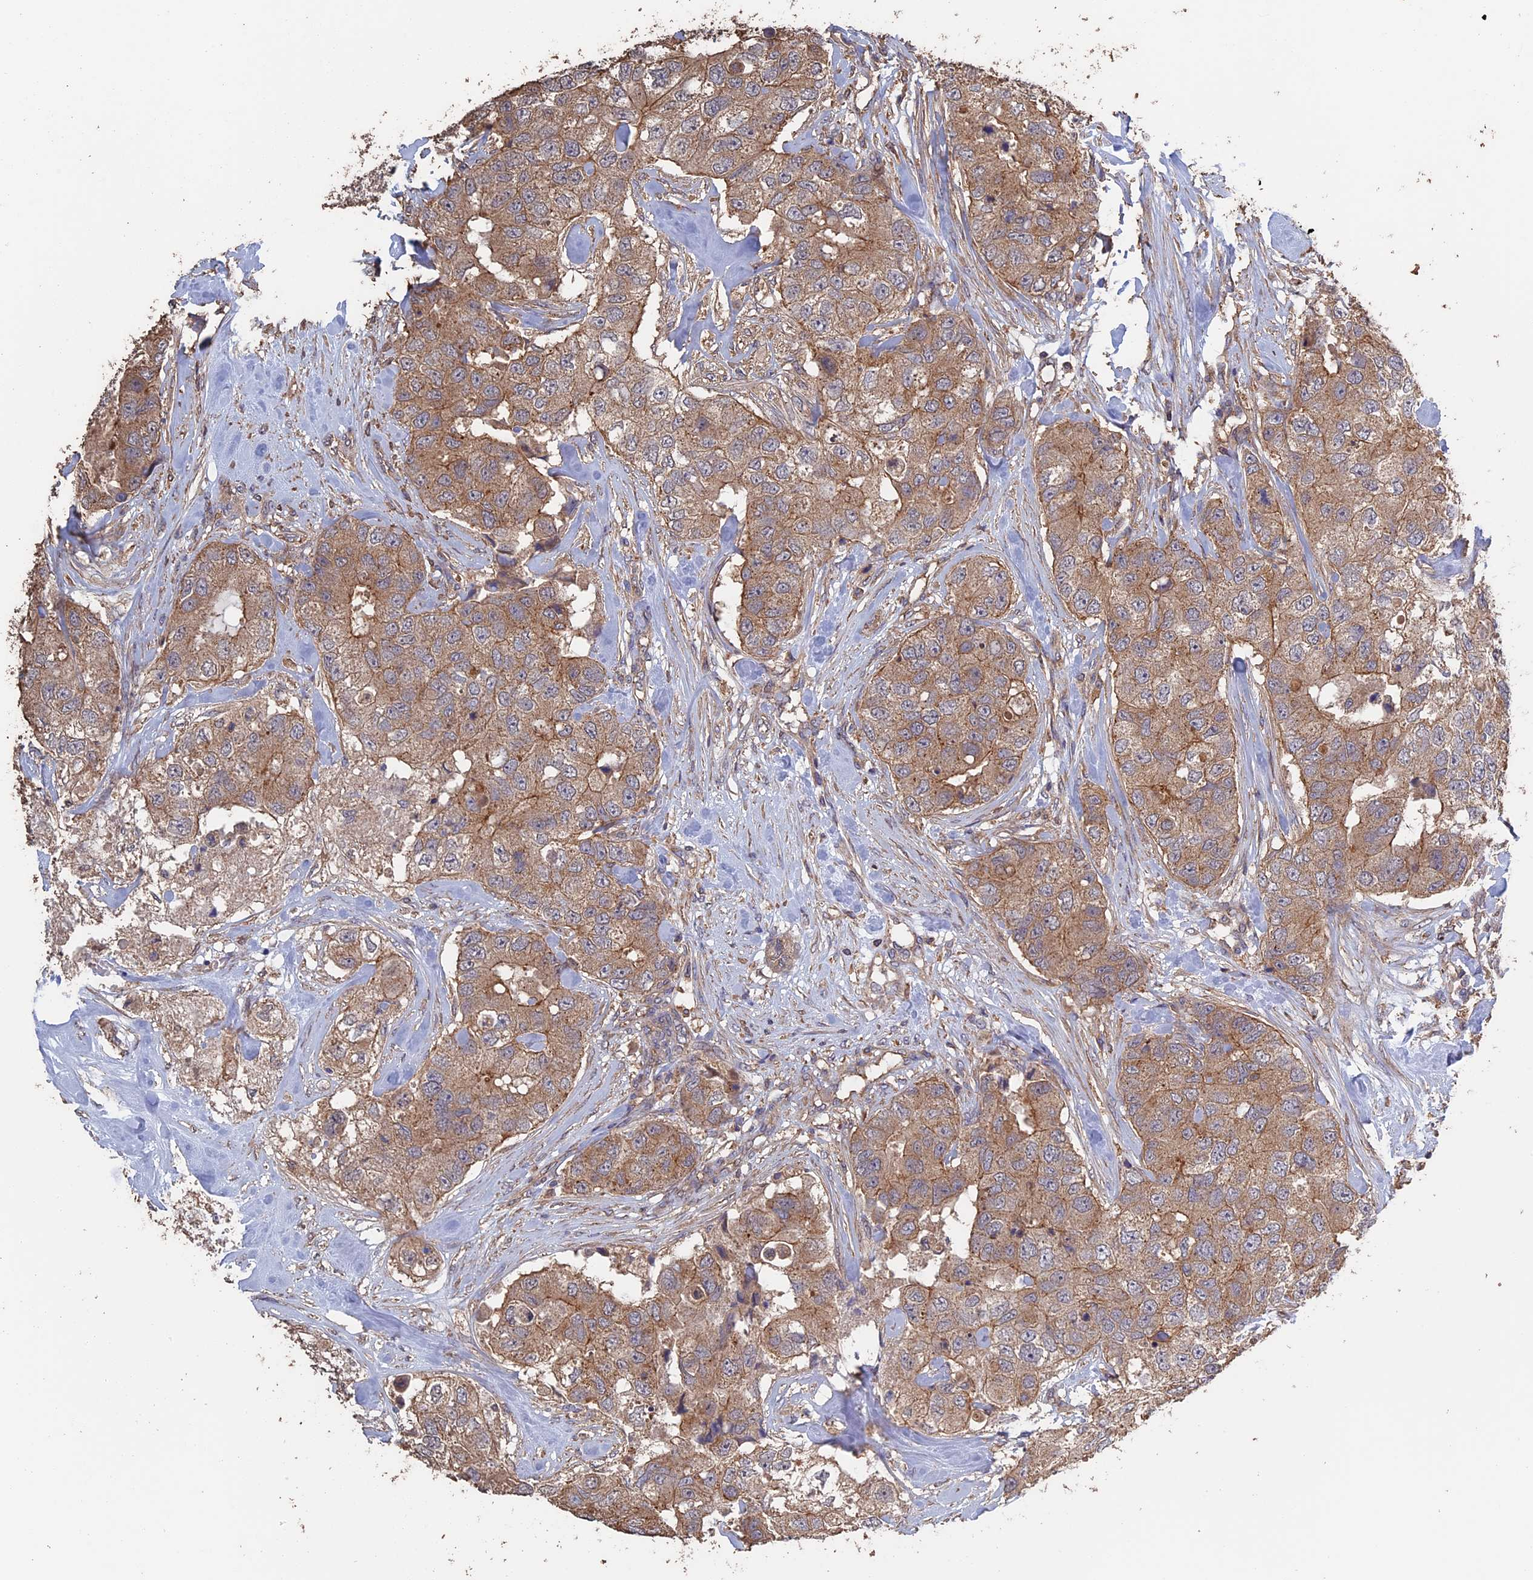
{"staining": {"intensity": "moderate", "quantity": ">75%", "location": "cytoplasmic/membranous"}, "tissue": "breast cancer", "cell_type": "Tumor cells", "image_type": "cancer", "snomed": [{"axis": "morphology", "description": "Duct carcinoma"}, {"axis": "topography", "description": "Breast"}], "caption": "Protein staining shows moderate cytoplasmic/membranous expression in about >75% of tumor cells in breast cancer (invasive ductal carcinoma).", "gene": "PIGQ", "patient": {"sex": "female", "age": 62}}